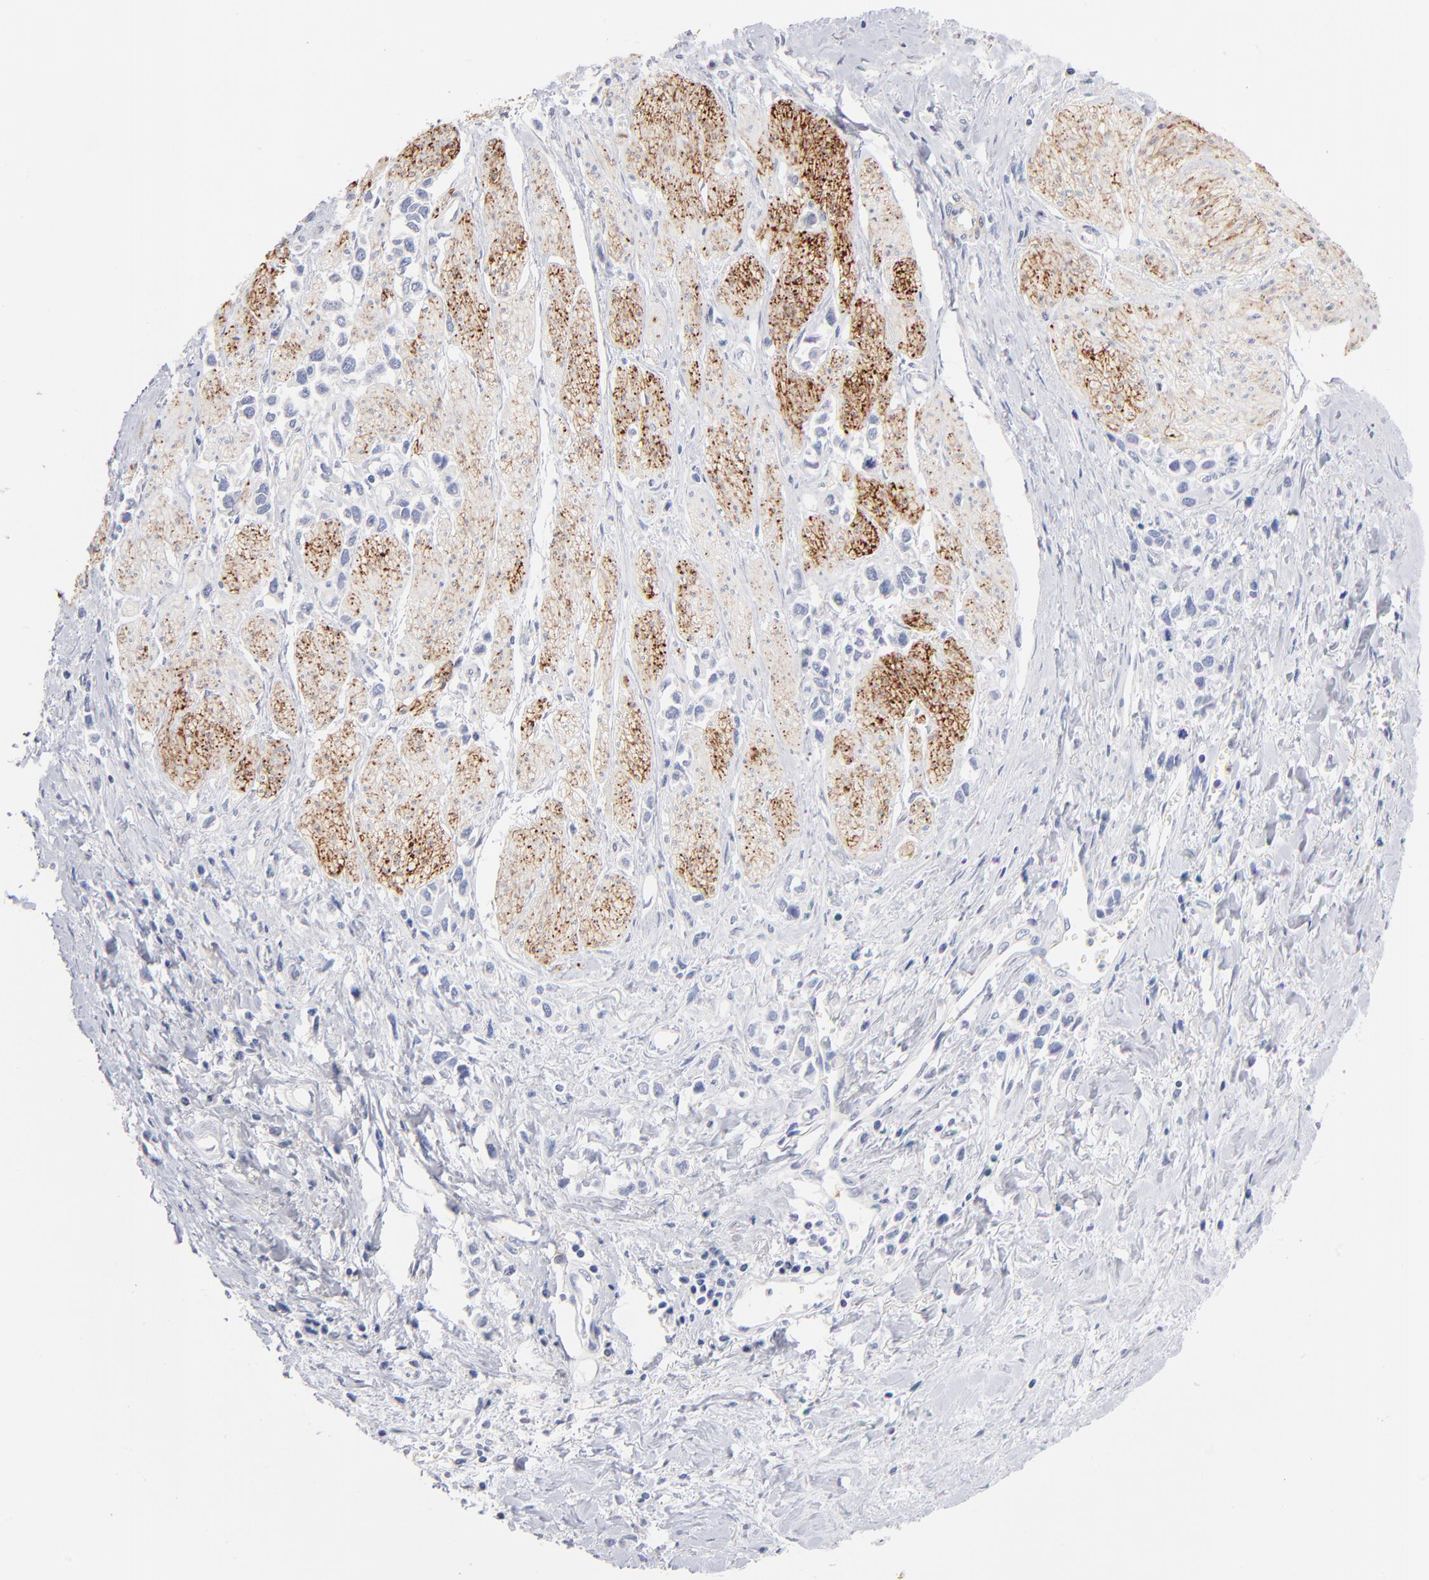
{"staining": {"intensity": "negative", "quantity": "none", "location": "none"}, "tissue": "stomach cancer", "cell_type": "Tumor cells", "image_type": "cancer", "snomed": [{"axis": "morphology", "description": "Adenocarcinoma, NOS"}, {"axis": "topography", "description": "Stomach, upper"}], "caption": "The histopathology image exhibits no staining of tumor cells in adenocarcinoma (stomach).", "gene": "ITGA8", "patient": {"sex": "male", "age": 76}}